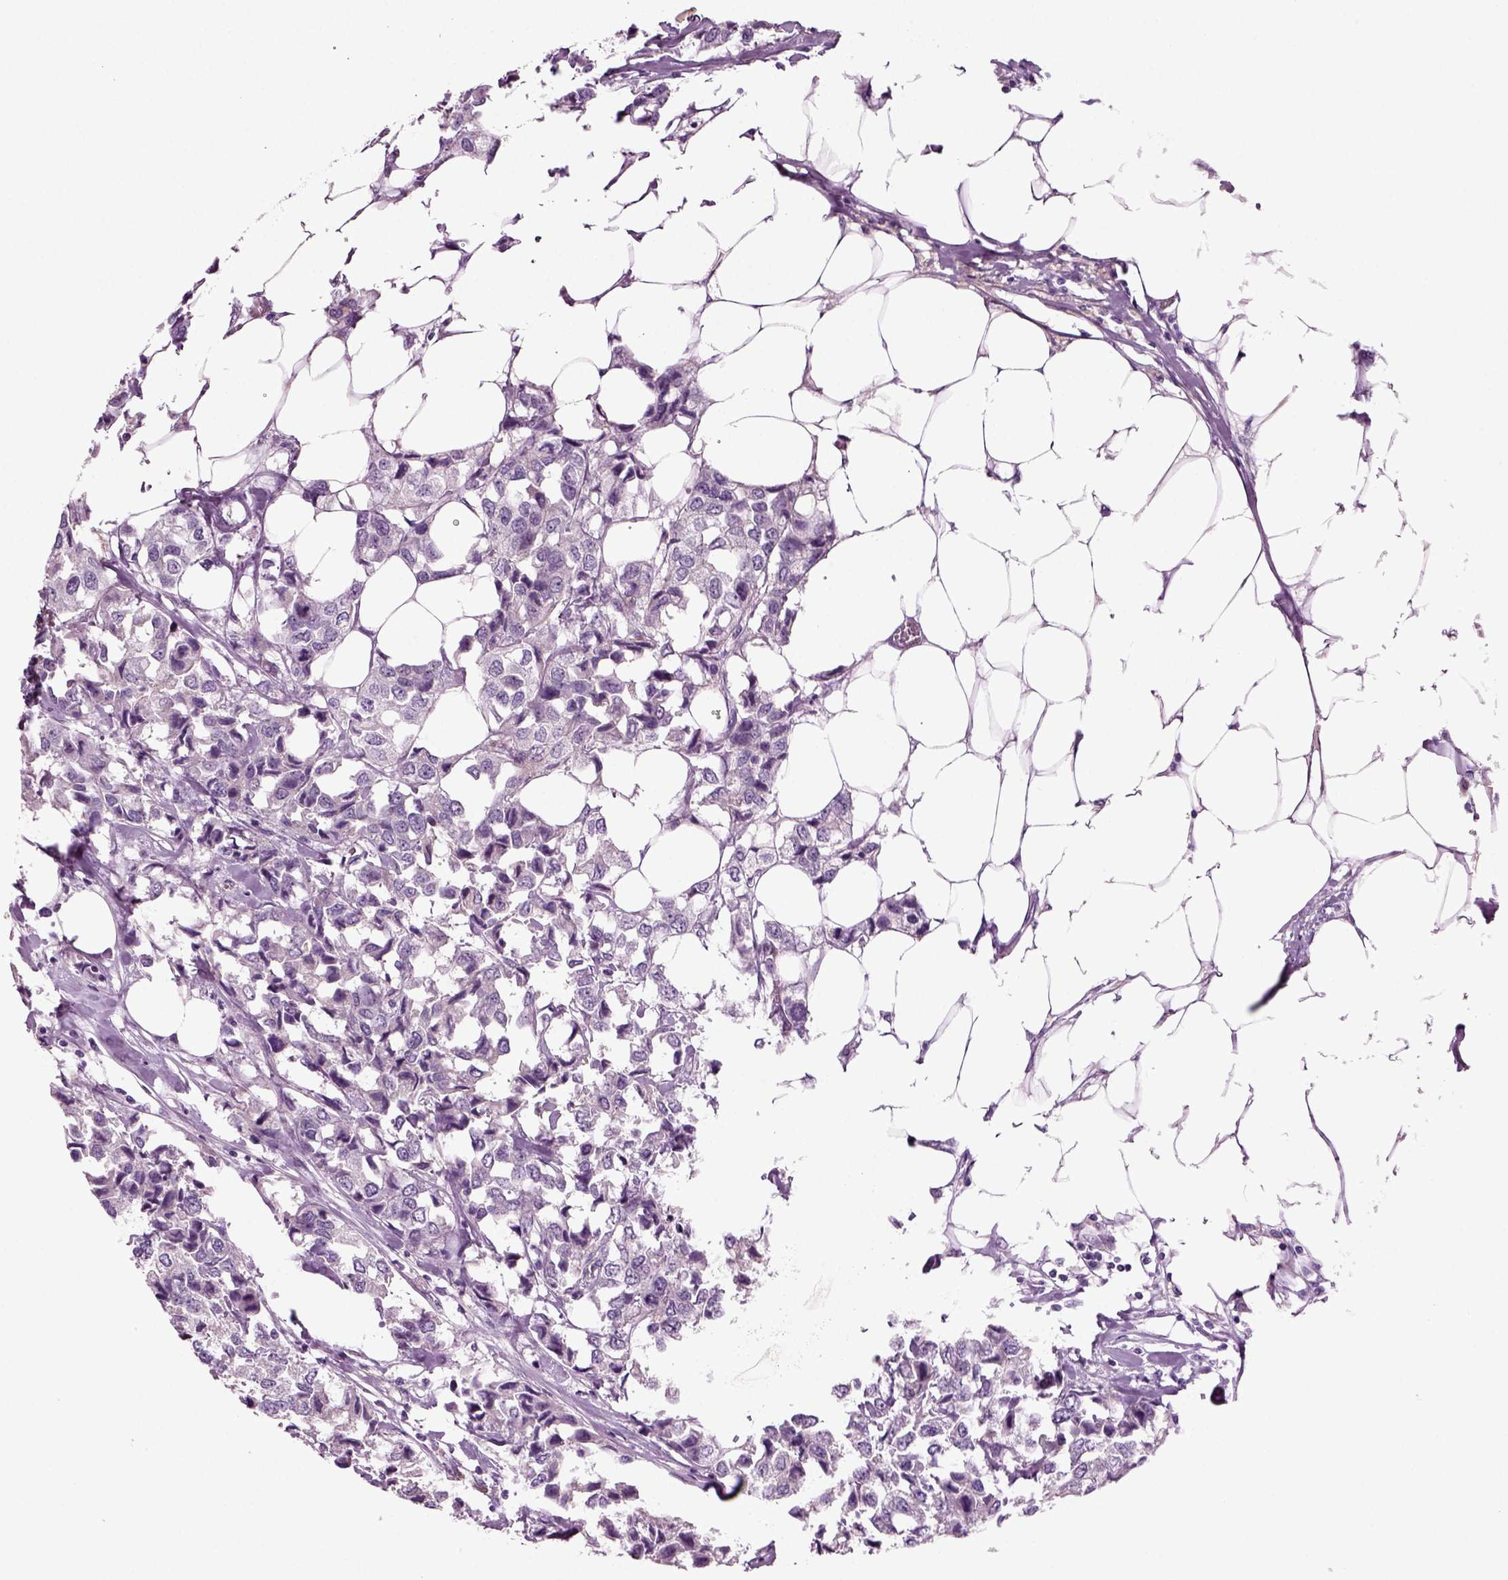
{"staining": {"intensity": "negative", "quantity": "none", "location": "none"}, "tissue": "breast cancer", "cell_type": "Tumor cells", "image_type": "cancer", "snomed": [{"axis": "morphology", "description": "Duct carcinoma"}, {"axis": "topography", "description": "Breast"}], "caption": "IHC of human breast cancer (invasive ductal carcinoma) exhibits no staining in tumor cells. Brightfield microscopy of IHC stained with DAB (brown) and hematoxylin (blue), captured at high magnification.", "gene": "COL9A2", "patient": {"sex": "female", "age": 80}}